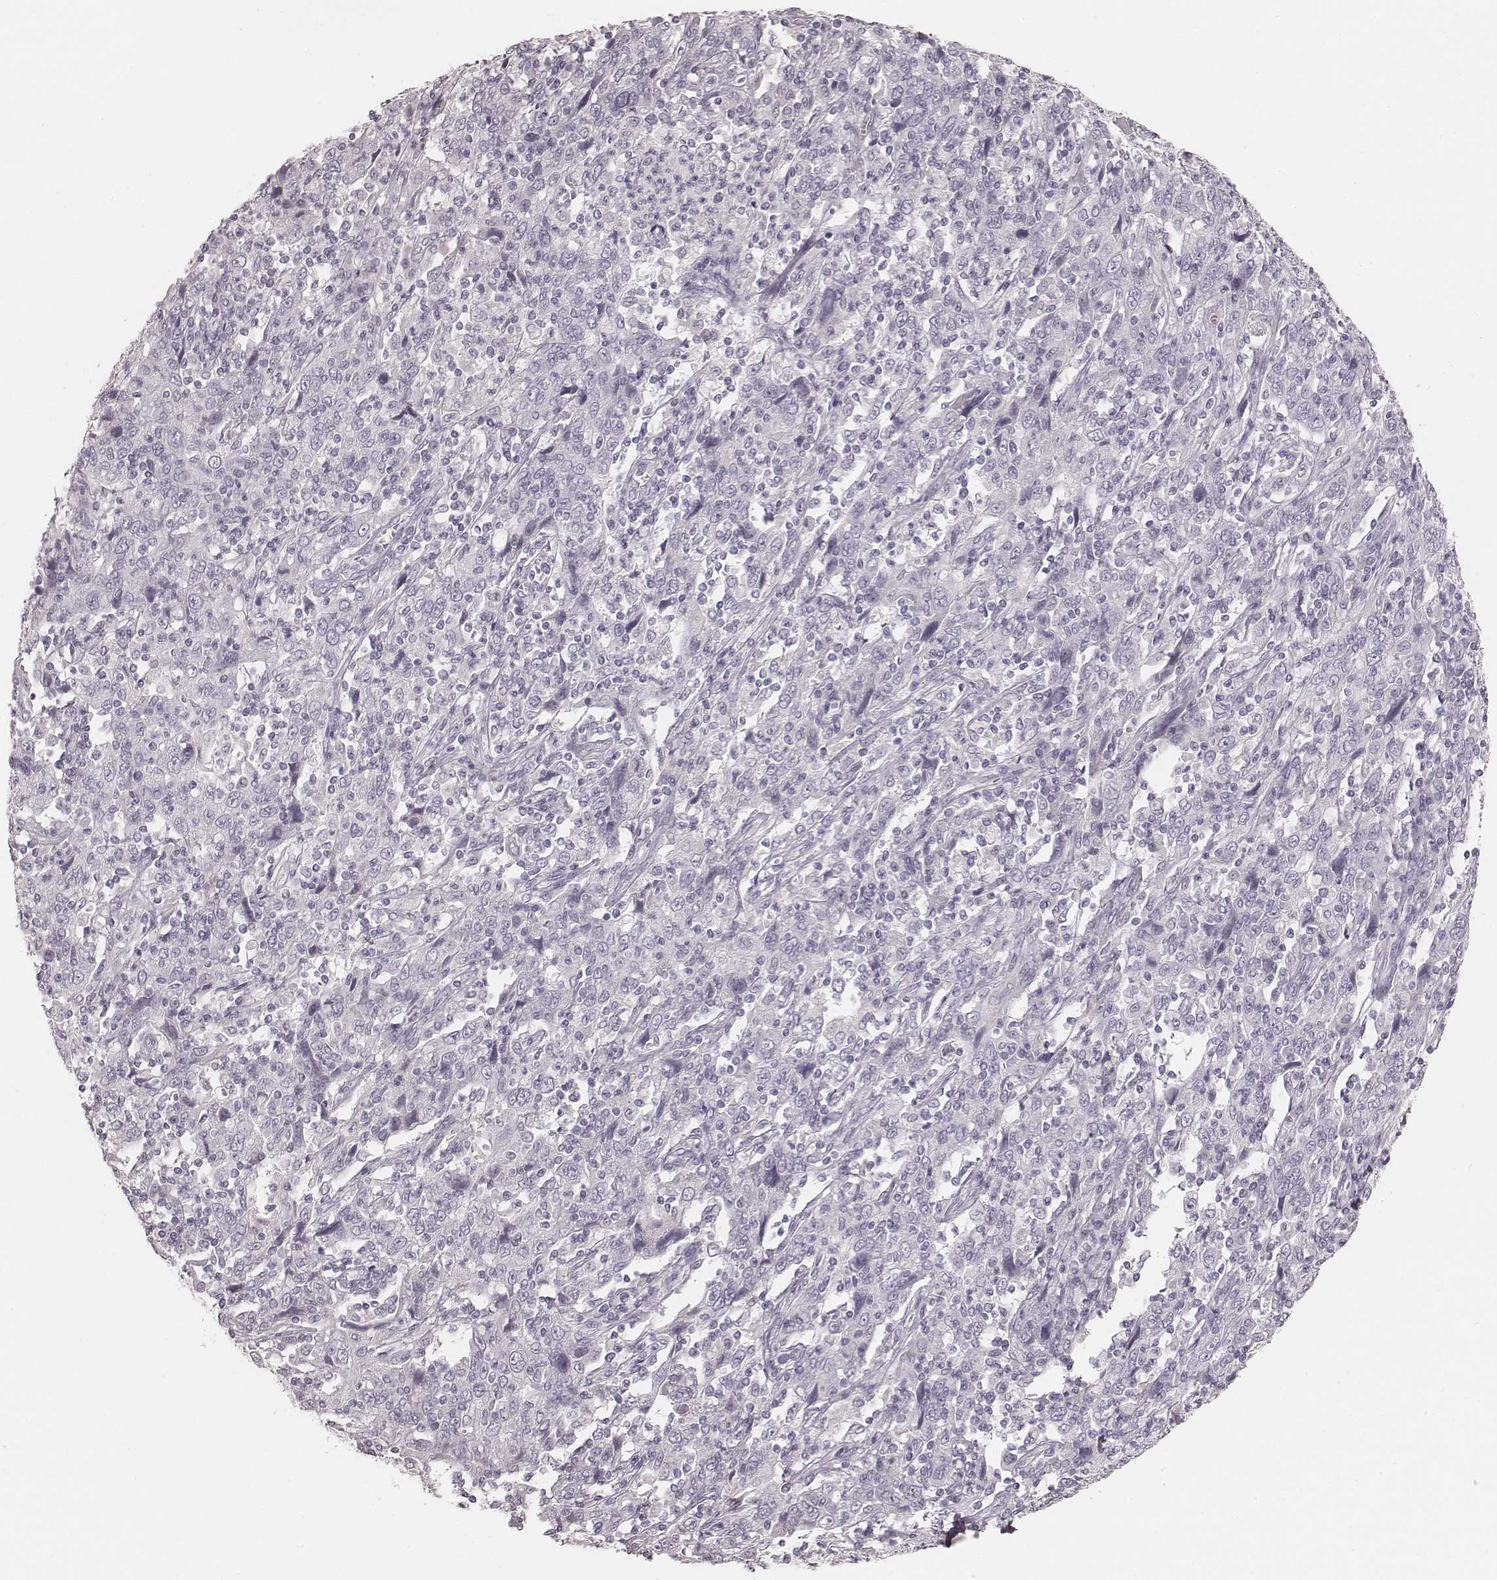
{"staining": {"intensity": "negative", "quantity": "none", "location": "none"}, "tissue": "cervical cancer", "cell_type": "Tumor cells", "image_type": "cancer", "snomed": [{"axis": "morphology", "description": "Squamous cell carcinoma, NOS"}, {"axis": "topography", "description": "Cervix"}], "caption": "The photomicrograph demonstrates no significant positivity in tumor cells of cervical cancer.", "gene": "KRT26", "patient": {"sex": "female", "age": 46}}